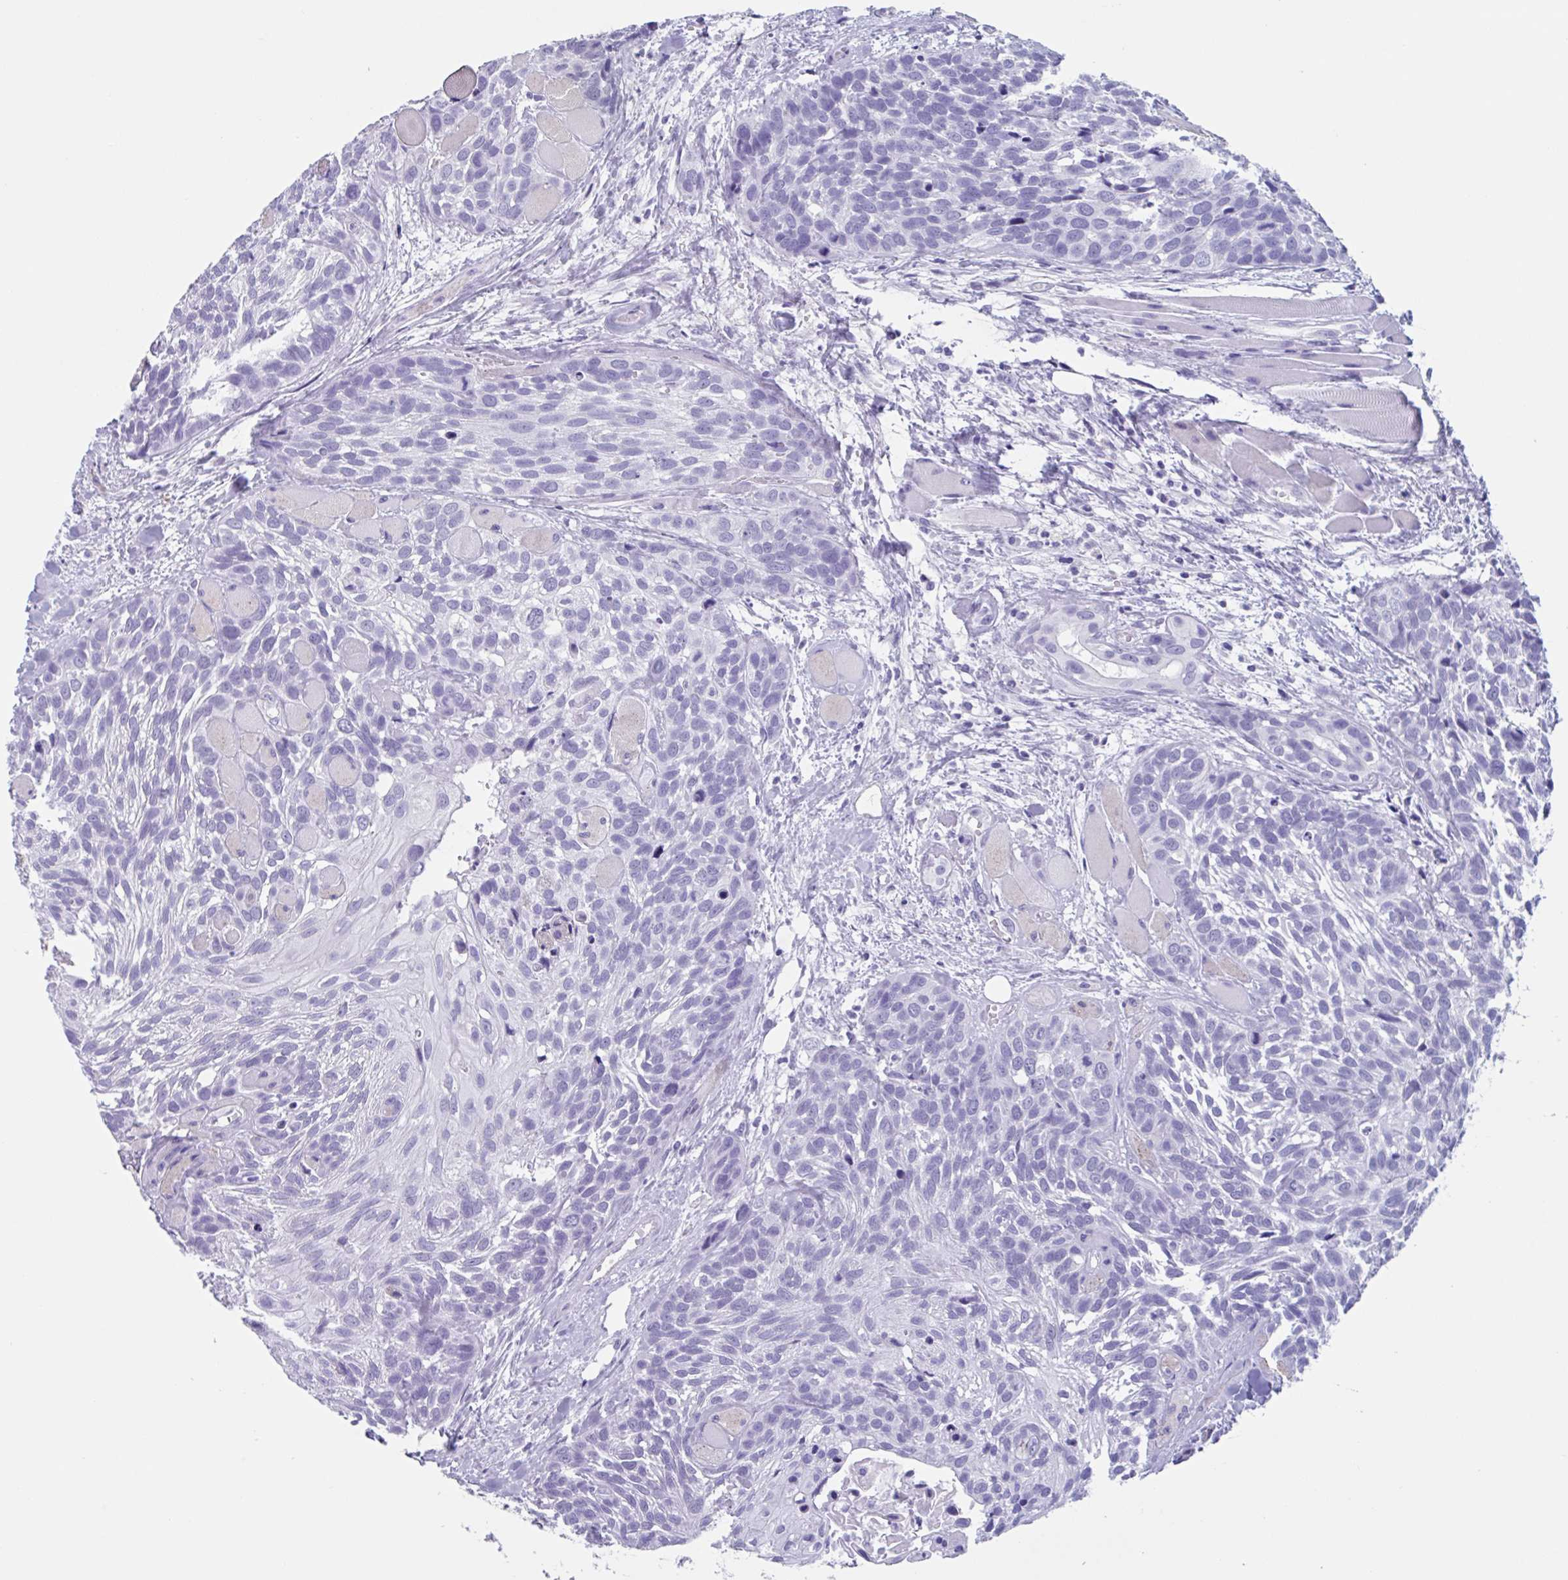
{"staining": {"intensity": "negative", "quantity": "none", "location": "none"}, "tissue": "head and neck cancer", "cell_type": "Tumor cells", "image_type": "cancer", "snomed": [{"axis": "morphology", "description": "Squamous cell carcinoma, NOS"}, {"axis": "topography", "description": "Head-Neck"}], "caption": "An image of human head and neck cancer (squamous cell carcinoma) is negative for staining in tumor cells.", "gene": "USP35", "patient": {"sex": "female", "age": 50}}